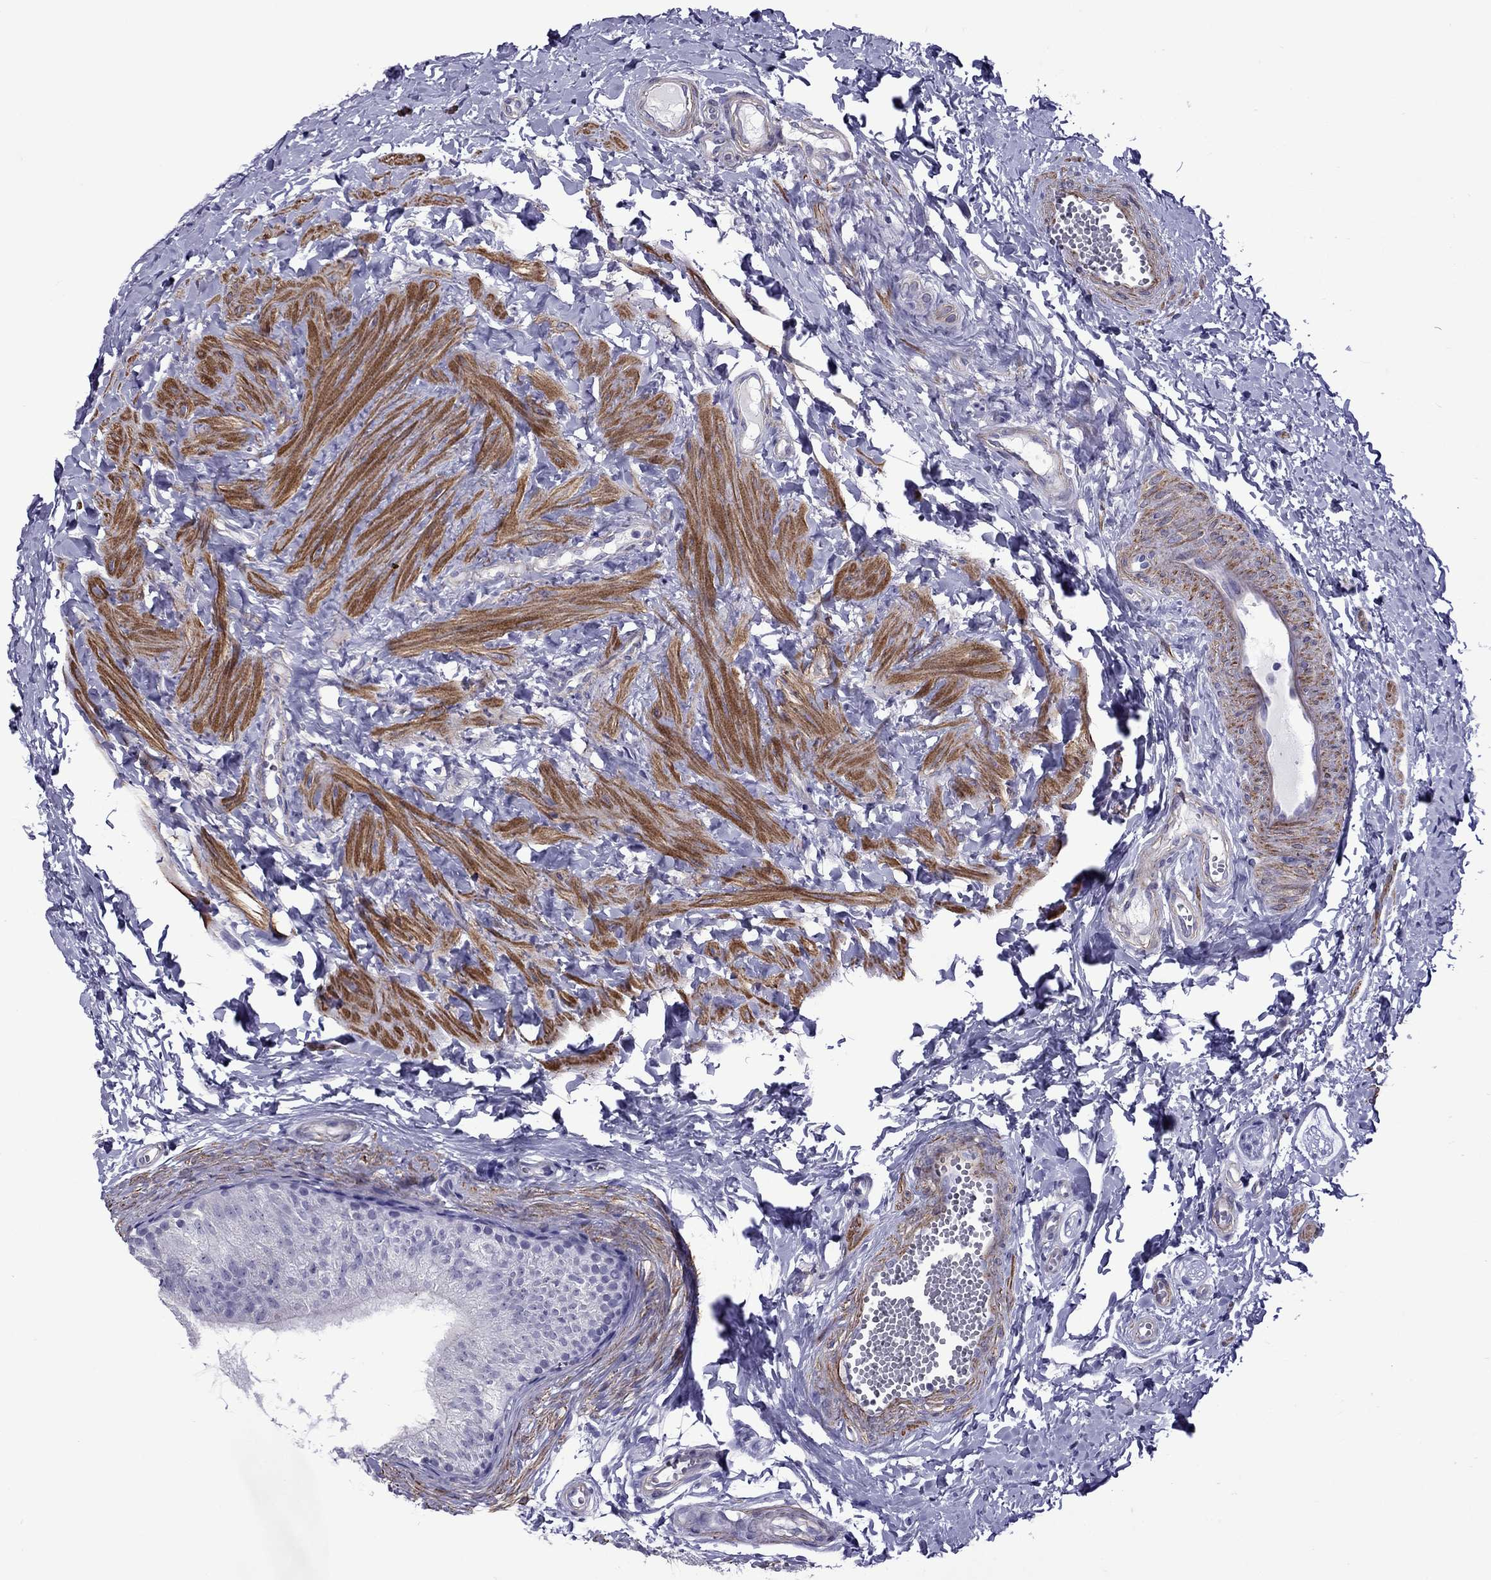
{"staining": {"intensity": "negative", "quantity": "none", "location": "none"}, "tissue": "epididymis", "cell_type": "Glandular cells", "image_type": "normal", "snomed": [{"axis": "morphology", "description": "Normal tissue, NOS"}, {"axis": "topography", "description": "Epididymis"}], "caption": "Glandular cells are negative for brown protein staining in normal epididymis. (Stains: DAB immunohistochemistry with hematoxylin counter stain, Microscopy: brightfield microscopy at high magnification).", "gene": "CHRNA5", "patient": {"sex": "male", "age": 22}}